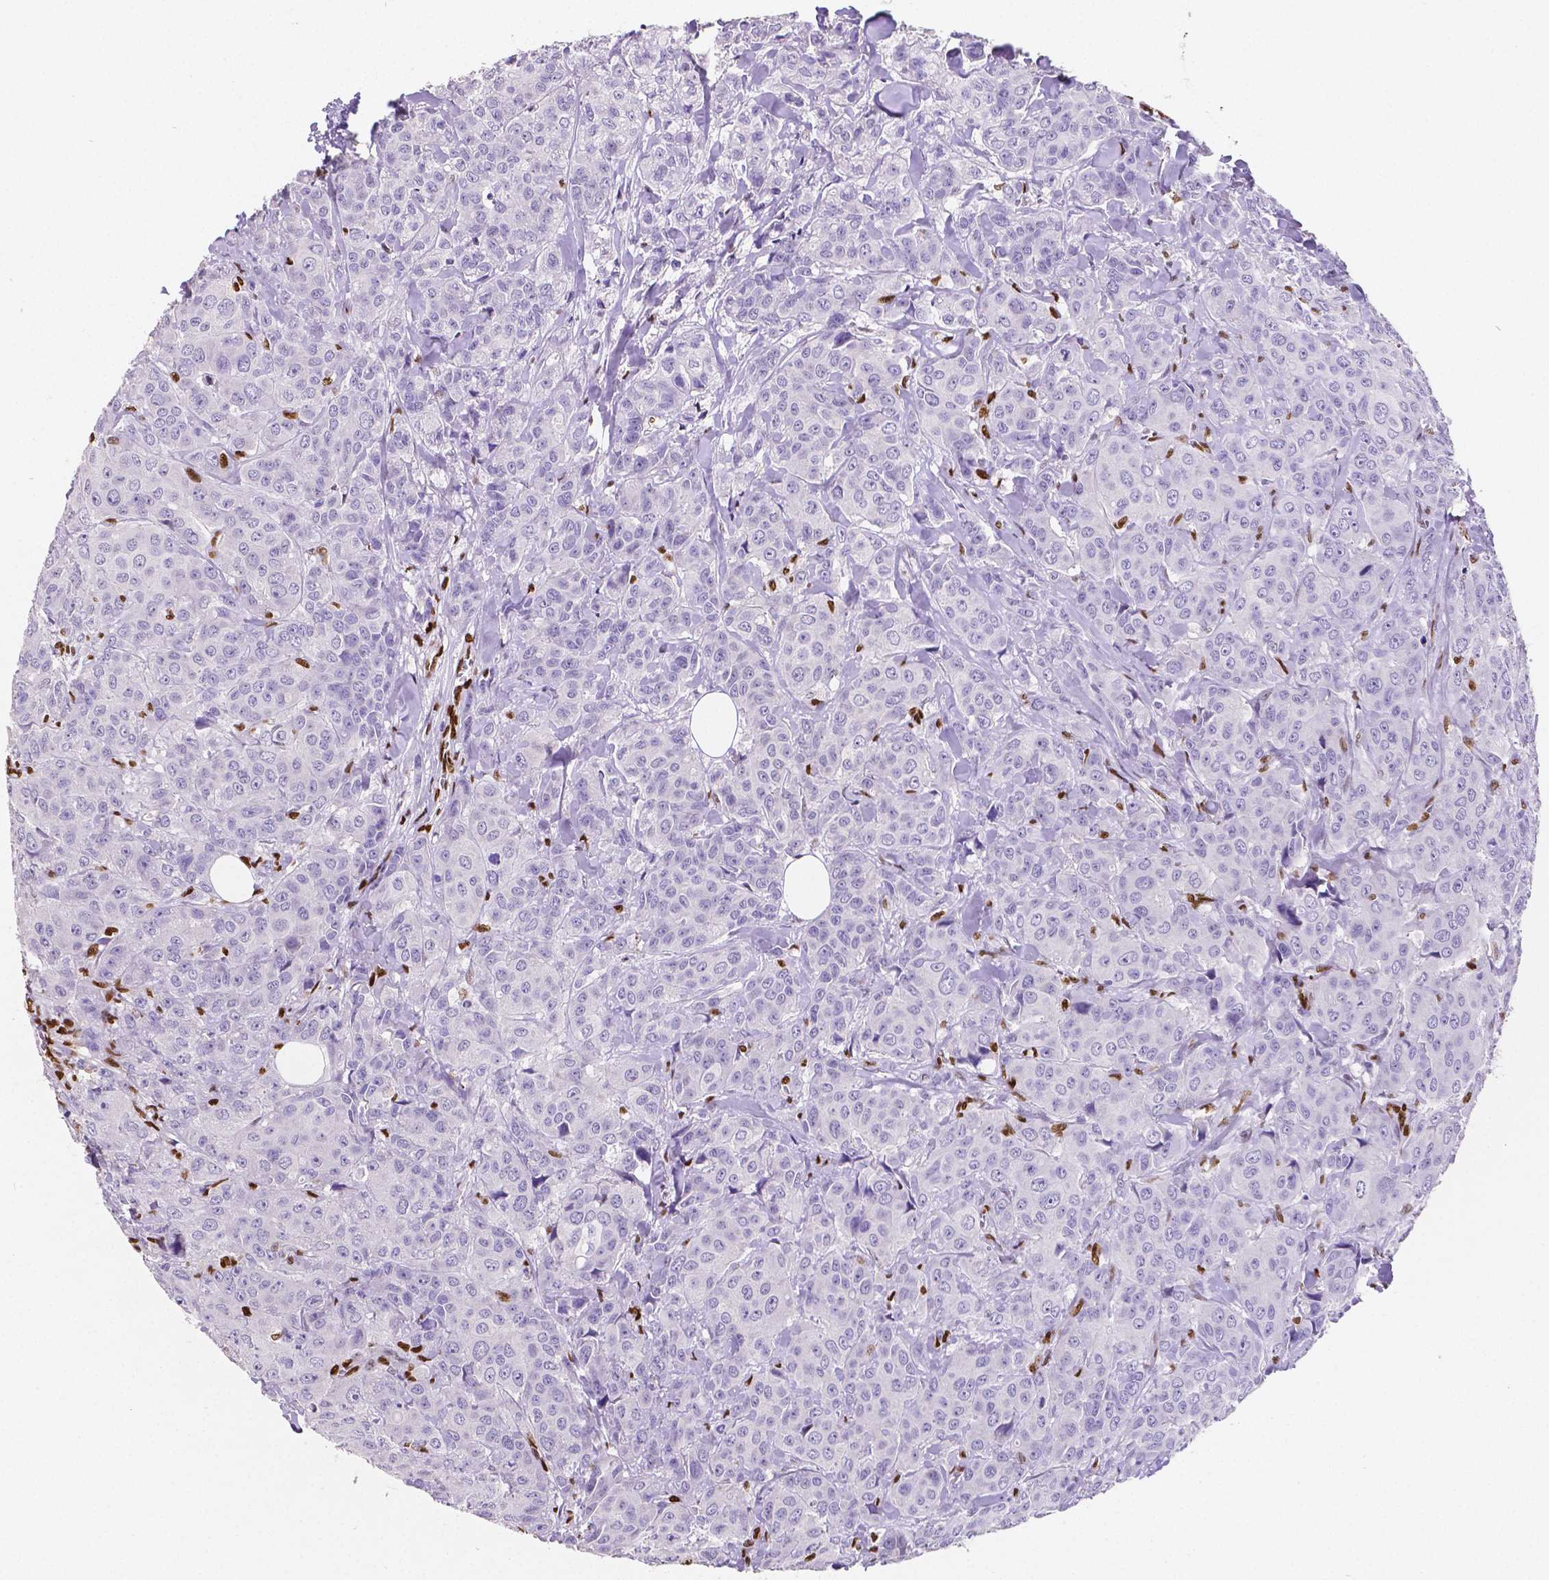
{"staining": {"intensity": "negative", "quantity": "none", "location": "none"}, "tissue": "breast cancer", "cell_type": "Tumor cells", "image_type": "cancer", "snomed": [{"axis": "morphology", "description": "Duct carcinoma"}, {"axis": "topography", "description": "Breast"}], "caption": "Tumor cells show no significant protein expression in breast infiltrating ductal carcinoma. (DAB immunohistochemistry, high magnification).", "gene": "MEF2C", "patient": {"sex": "female", "age": 43}}